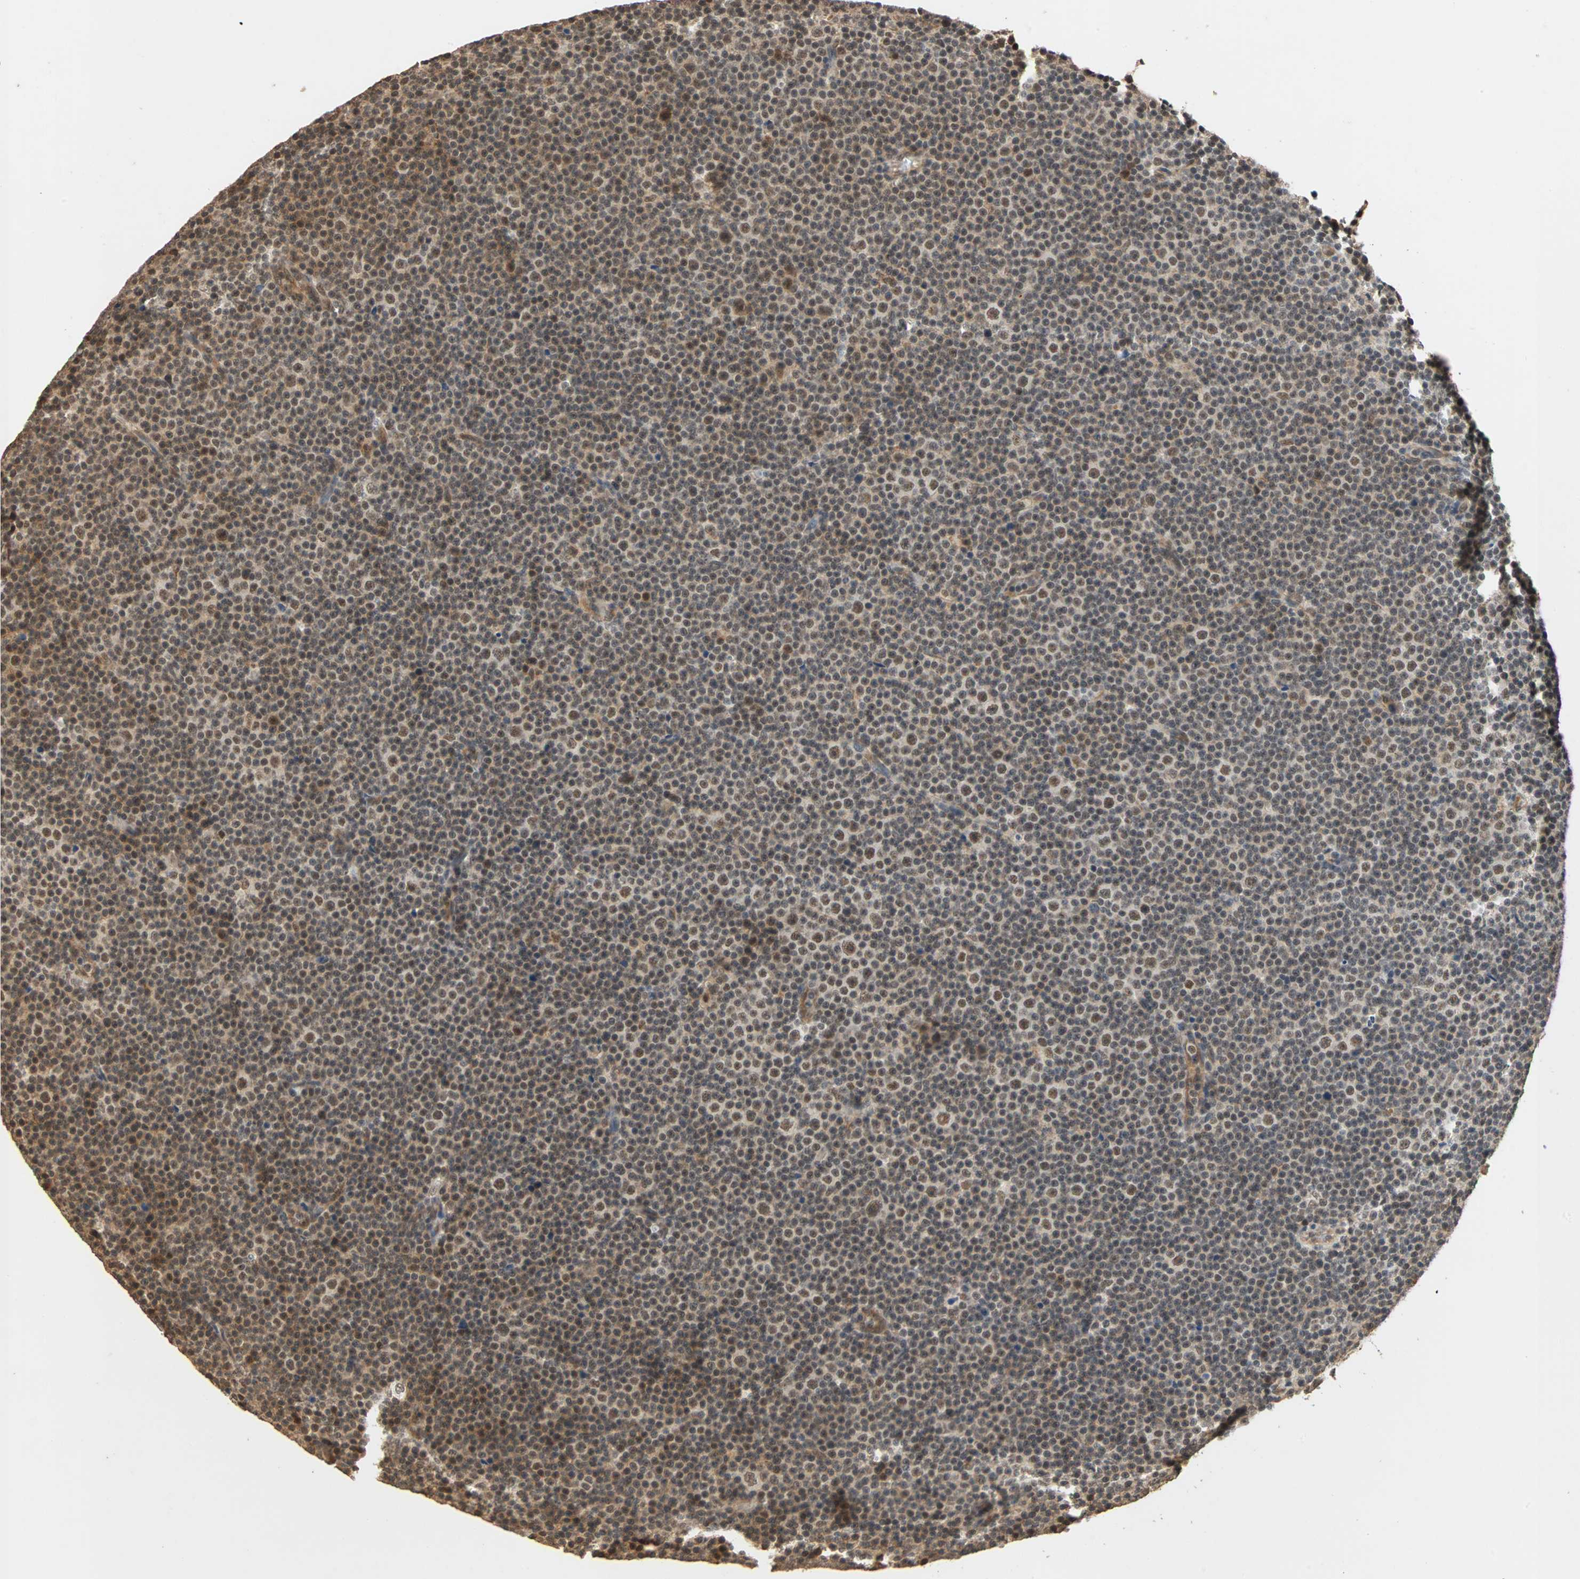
{"staining": {"intensity": "moderate", "quantity": ">75%", "location": "cytoplasmic/membranous,nuclear"}, "tissue": "lymphoma", "cell_type": "Tumor cells", "image_type": "cancer", "snomed": [{"axis": "morphology", "description": "Malignant lymphoma, non-Hodgkin's type, Low grade"}, {"axis": "topography", "description": "Lymph node"}], "caption": "Immunohistochemistry photomicrograph of neoplastic tissue: lymphoma stained using immunohistochemistry (IHC) displays medium levels of moderate protein expression localized specifically in the cytoplasmic/membranous and nuclear of tumor cells, appearing as a cytoplasmic/membranous and nuclear brown color.", "gene": "CDC5L", "patient": {"sex": "female", "age": 67}}